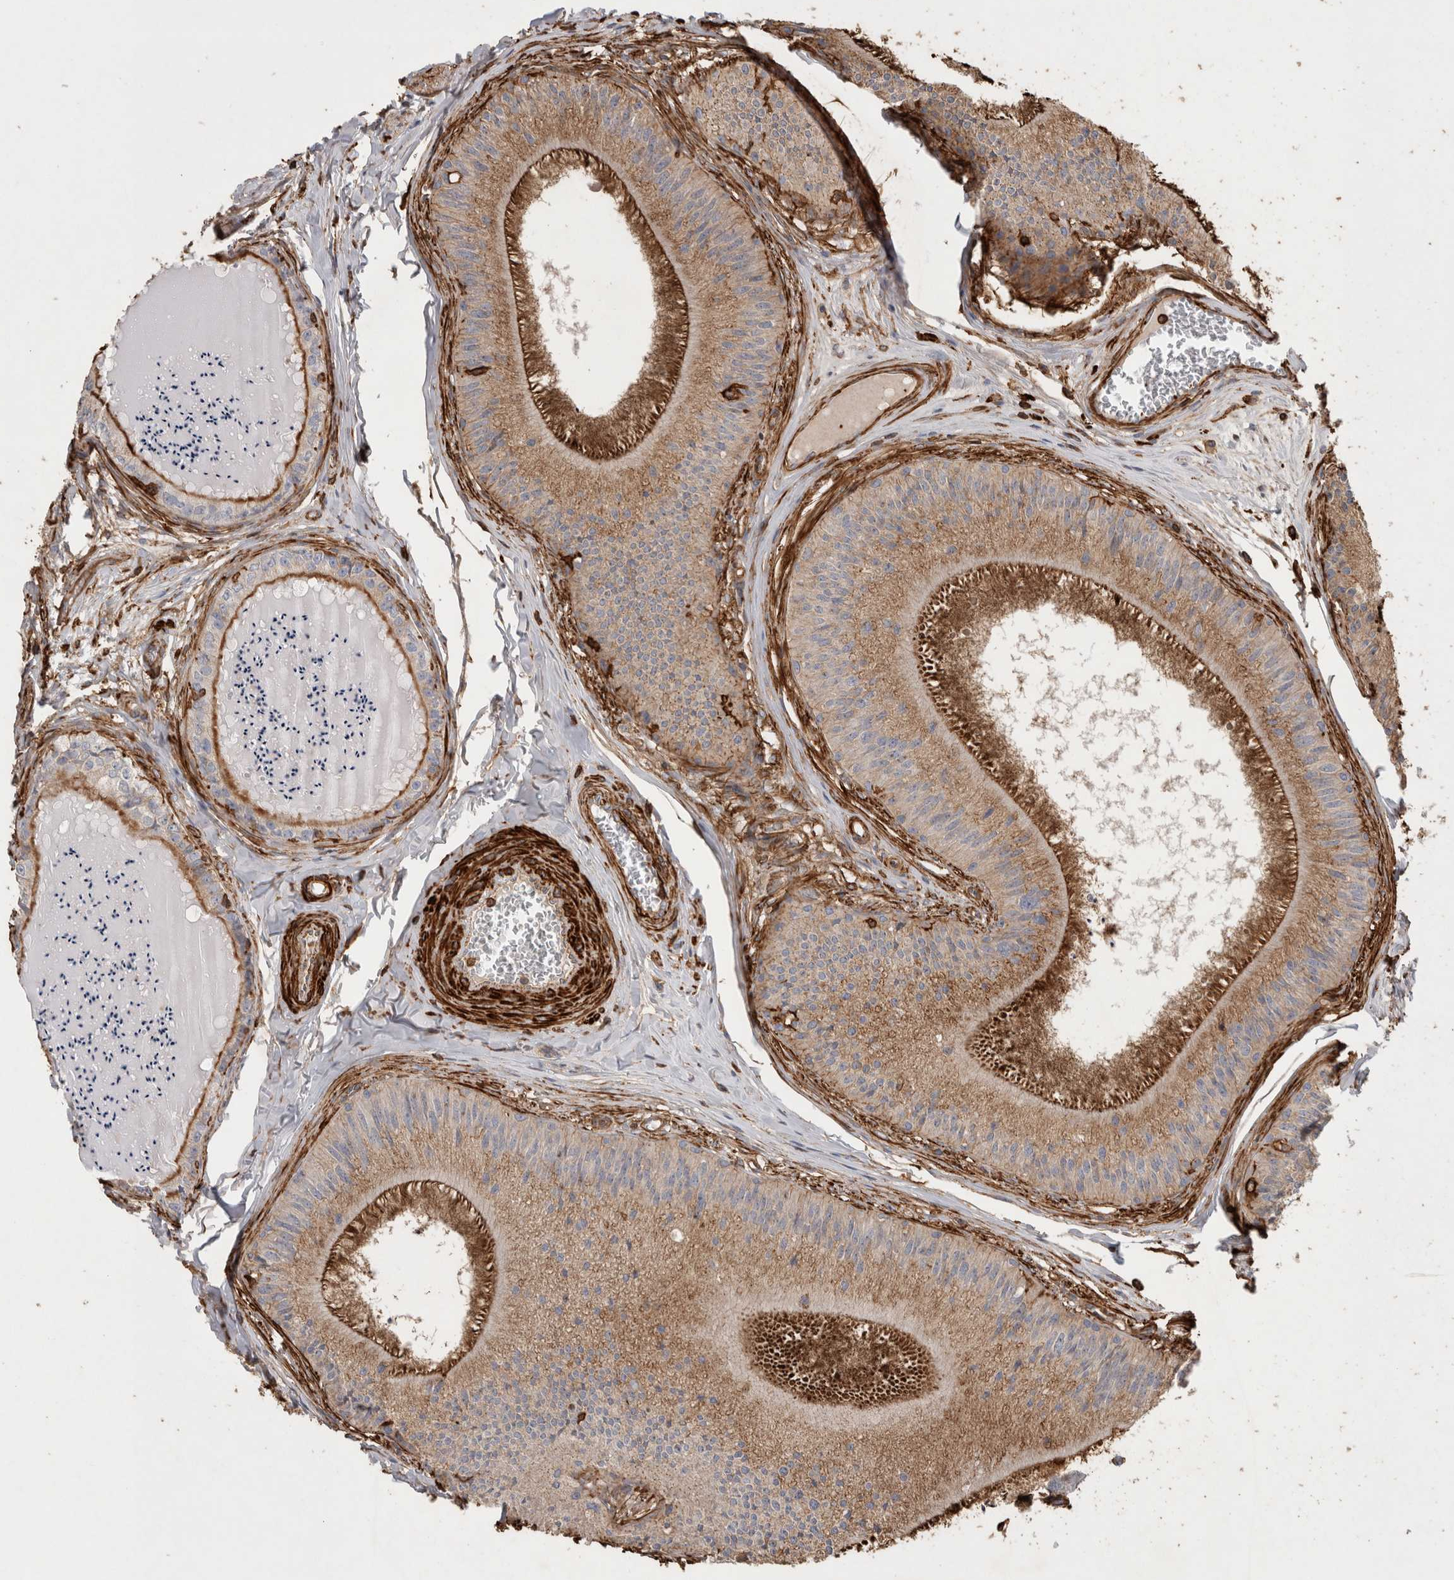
{"staining": {"intensity": "strong", "quantity": ">75%", "location": "cytoplasmic/membranous"}, "tissue": "epididymis", "cell_type": "Glandular cells", "image_type": "normal", "snomed": [{"axis": "morphology", "description": "Normal tissue, NOS"}, {"axis": "topography", "description": "Epididymis"}], "caption": "Immunohistochemical staining of unremarkable human epididymis displays high levels of strong cytoplasmic/membranous positivity in about >75% of glandular cells.", "gene": "GPER1", "patient": {"sex": "male", "age": 31}}